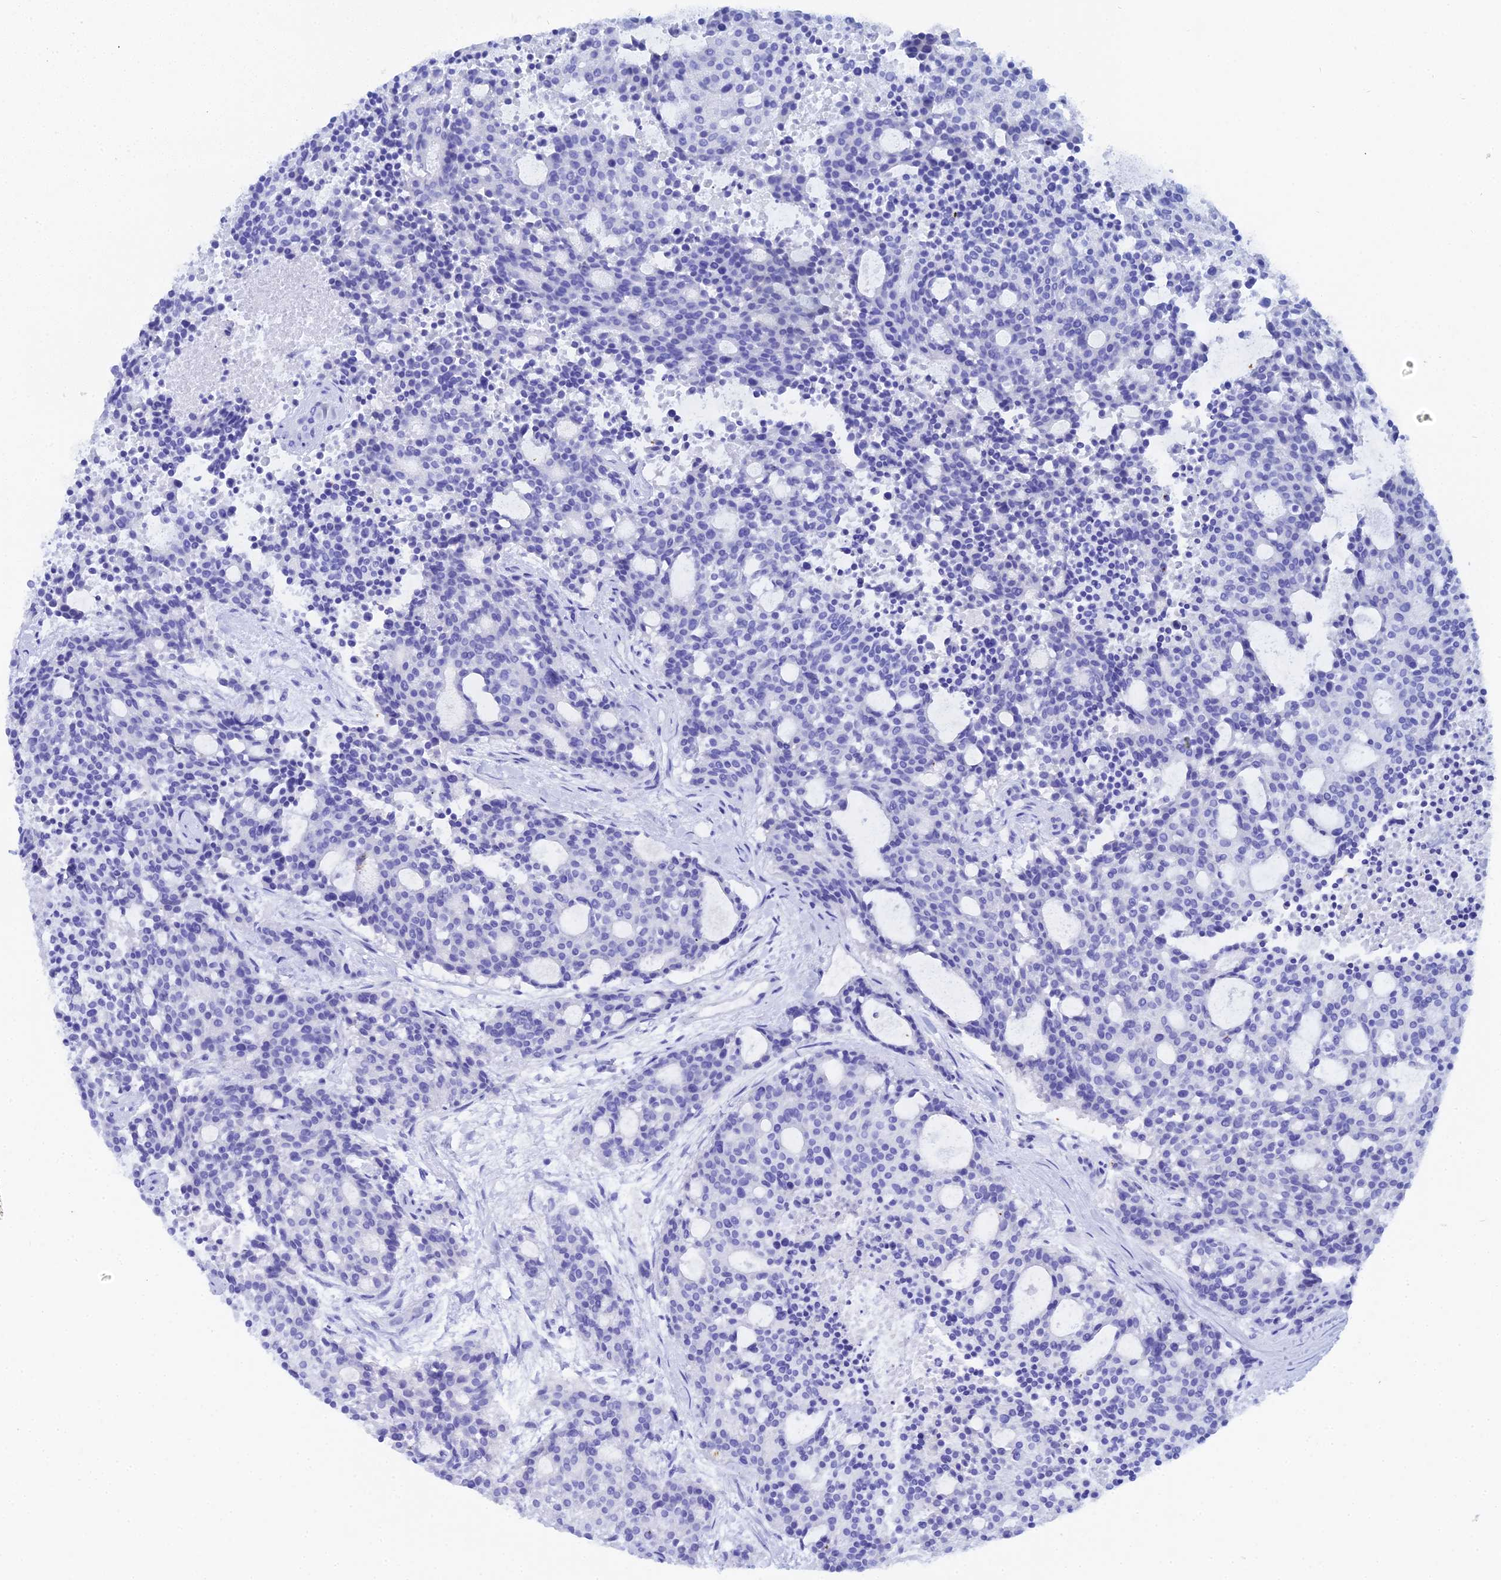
{"staining": {"intensity": "negative", "quantity": "none", "location": "none"}, "tissue": "carcinoid", "cell_type": "Tumor cells", "image_type": "cancer", "snomed": [{"axis": "morphology", "description": "Carcinoid, malignant, NOS"}, {"axis": "topography", "description": "Pancreas"}], "caption": "This image is of carcinoid stained with IHC to label a protein in brown with the nuclei are counter-stained blue. There is no positivity in tumor cells. (Immunohistochemistry, brightfield microscopy, high magnification).", "gene": "CELA3A", "patient": {"sex": "female", "age": 54}}